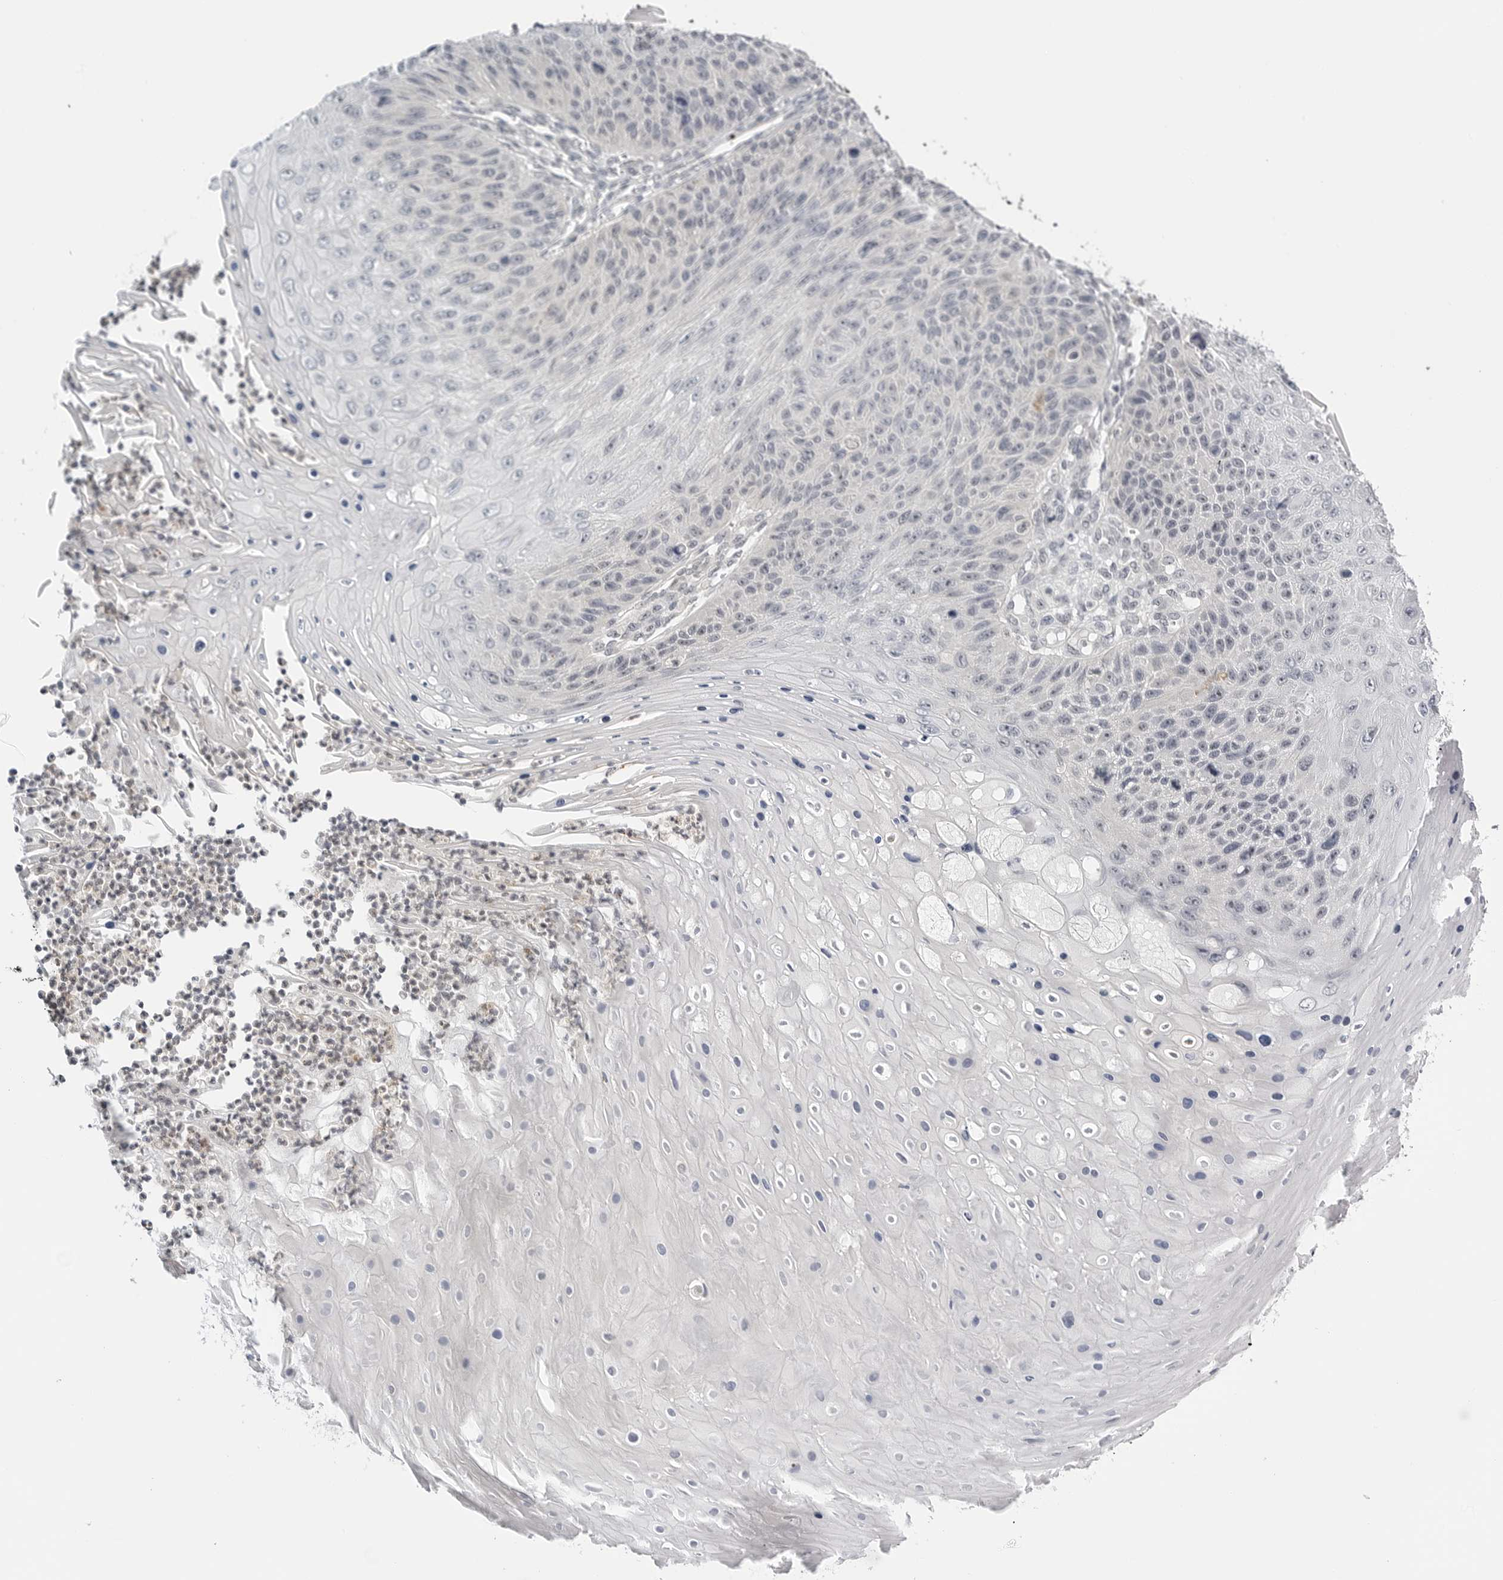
{"staining": {"intensity": "negative", "quantity": "none", "location": "none"}, "tissue": "skin cancer", "cell_type": "Tumor cells", "image_type": "cancer", "snomed": [{"axis": "morphology", "description": "Squamous cell carcinoma, NOS"}, {"axis": "topography", "description": "Skin"}], "caption": "High magnification brightfield microscopy of skin cancer (squamous cell carcinoma) stained with DAB (brown) and counterstained with hematoxylin (blue): tumor cells show no significant staining.", "gene": "MAP2K5", "patient": {"sex": "female", "age": 88}}